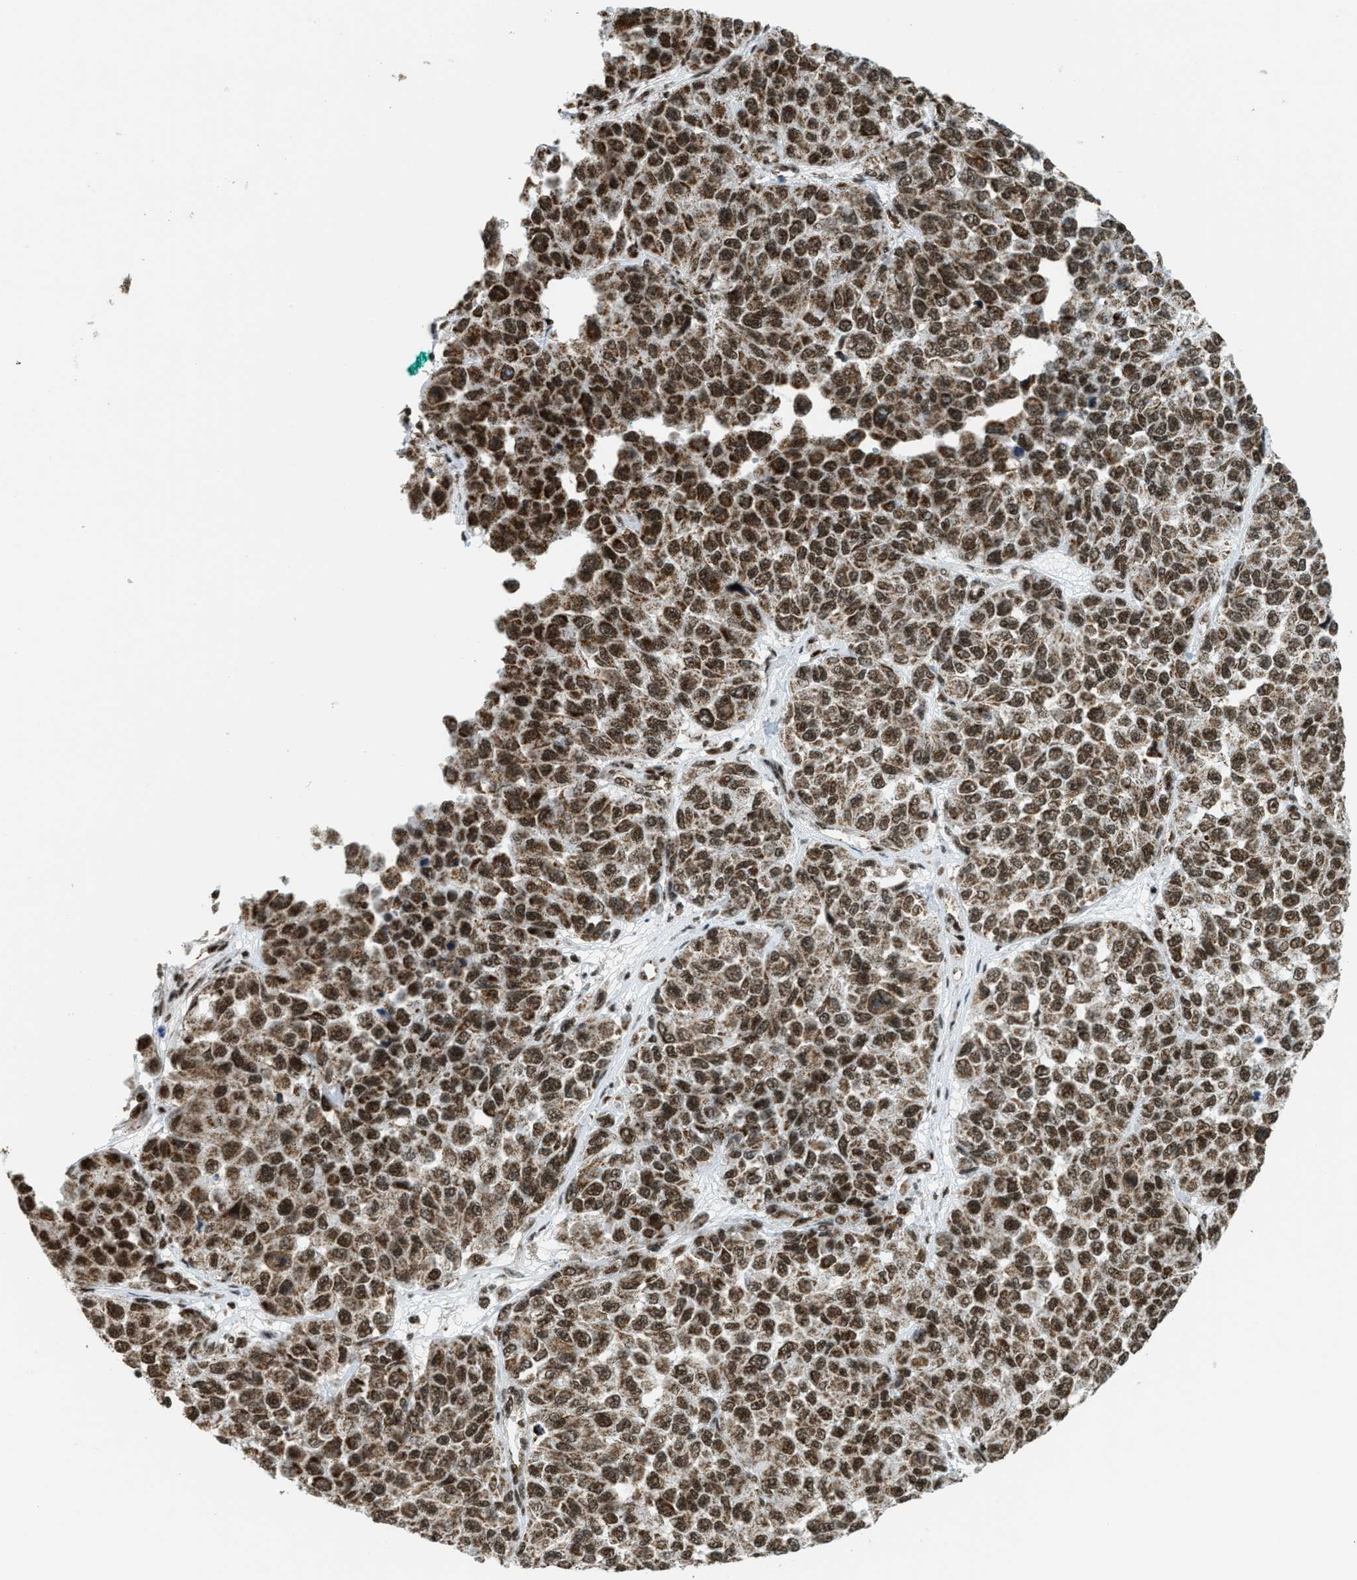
{"staining": {"intensity": "strong", "quantity": "25%-75%", "location": "cytoplasmic/membranous,nuclear"}, "tissue": "melanoma", "cell_type": "Tumor cells", "image_type": "cancer", "snomed": [{"axis": "morphology", "description": "Malignant melanoma, NOS"}, {"axis": "topography", "description": "Skin"}], "caption": "Tumor cells demonstrate strong cytoplasmic/membranous and nuclear staining in approximately 25%-75% of cells in malignant melanoma. The staining is performed using DAB (3,3'-diaminobenzidine) brown chromogen to label protein expression. The nuclei are counter-stained blue using hematoxylin.", "gene": "GABPB1", "patient": {"sex": "male", "age": 62}}